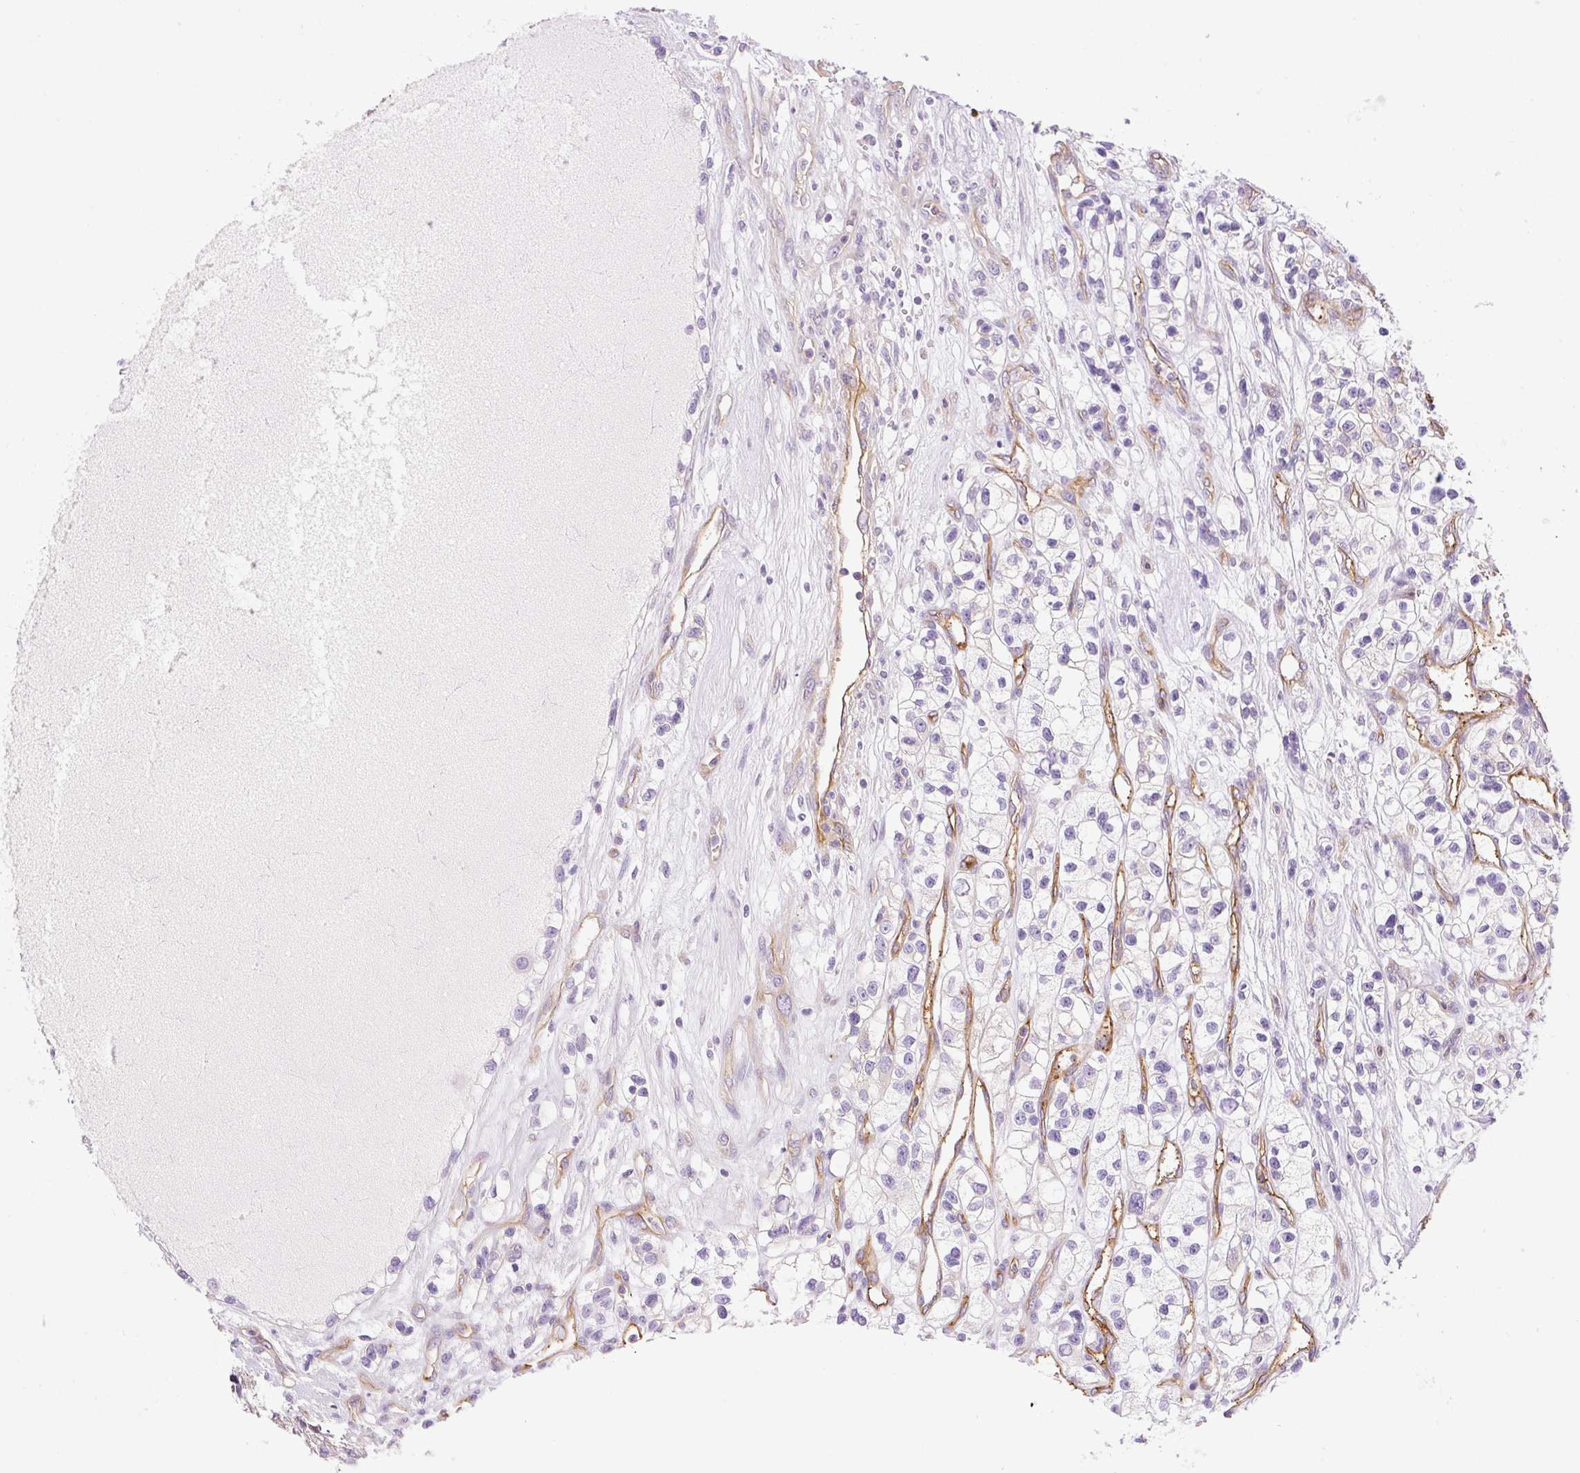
{"staining": {"intensity": "negative", "quantity": "none", "location": "none"}, "tissue": "renal cancer", "cell_type": "Tumor cells", "image_type": "cancer", "snomed": [{"axis": "morphology", "description": "Adenocarcinoma, NOS"}, {"axis": "topography", "description": "Kidney"}], "caption": "Immunohistochemical staining of human renal cancer (adenocarcinoma) reveals no significant positivity in tumor cells. (DAB immunohistochemistry visualized using brightfield microscopy, high magnification).", "gene": "EHD3", "patient": {"sex": "female", "age": 57}}